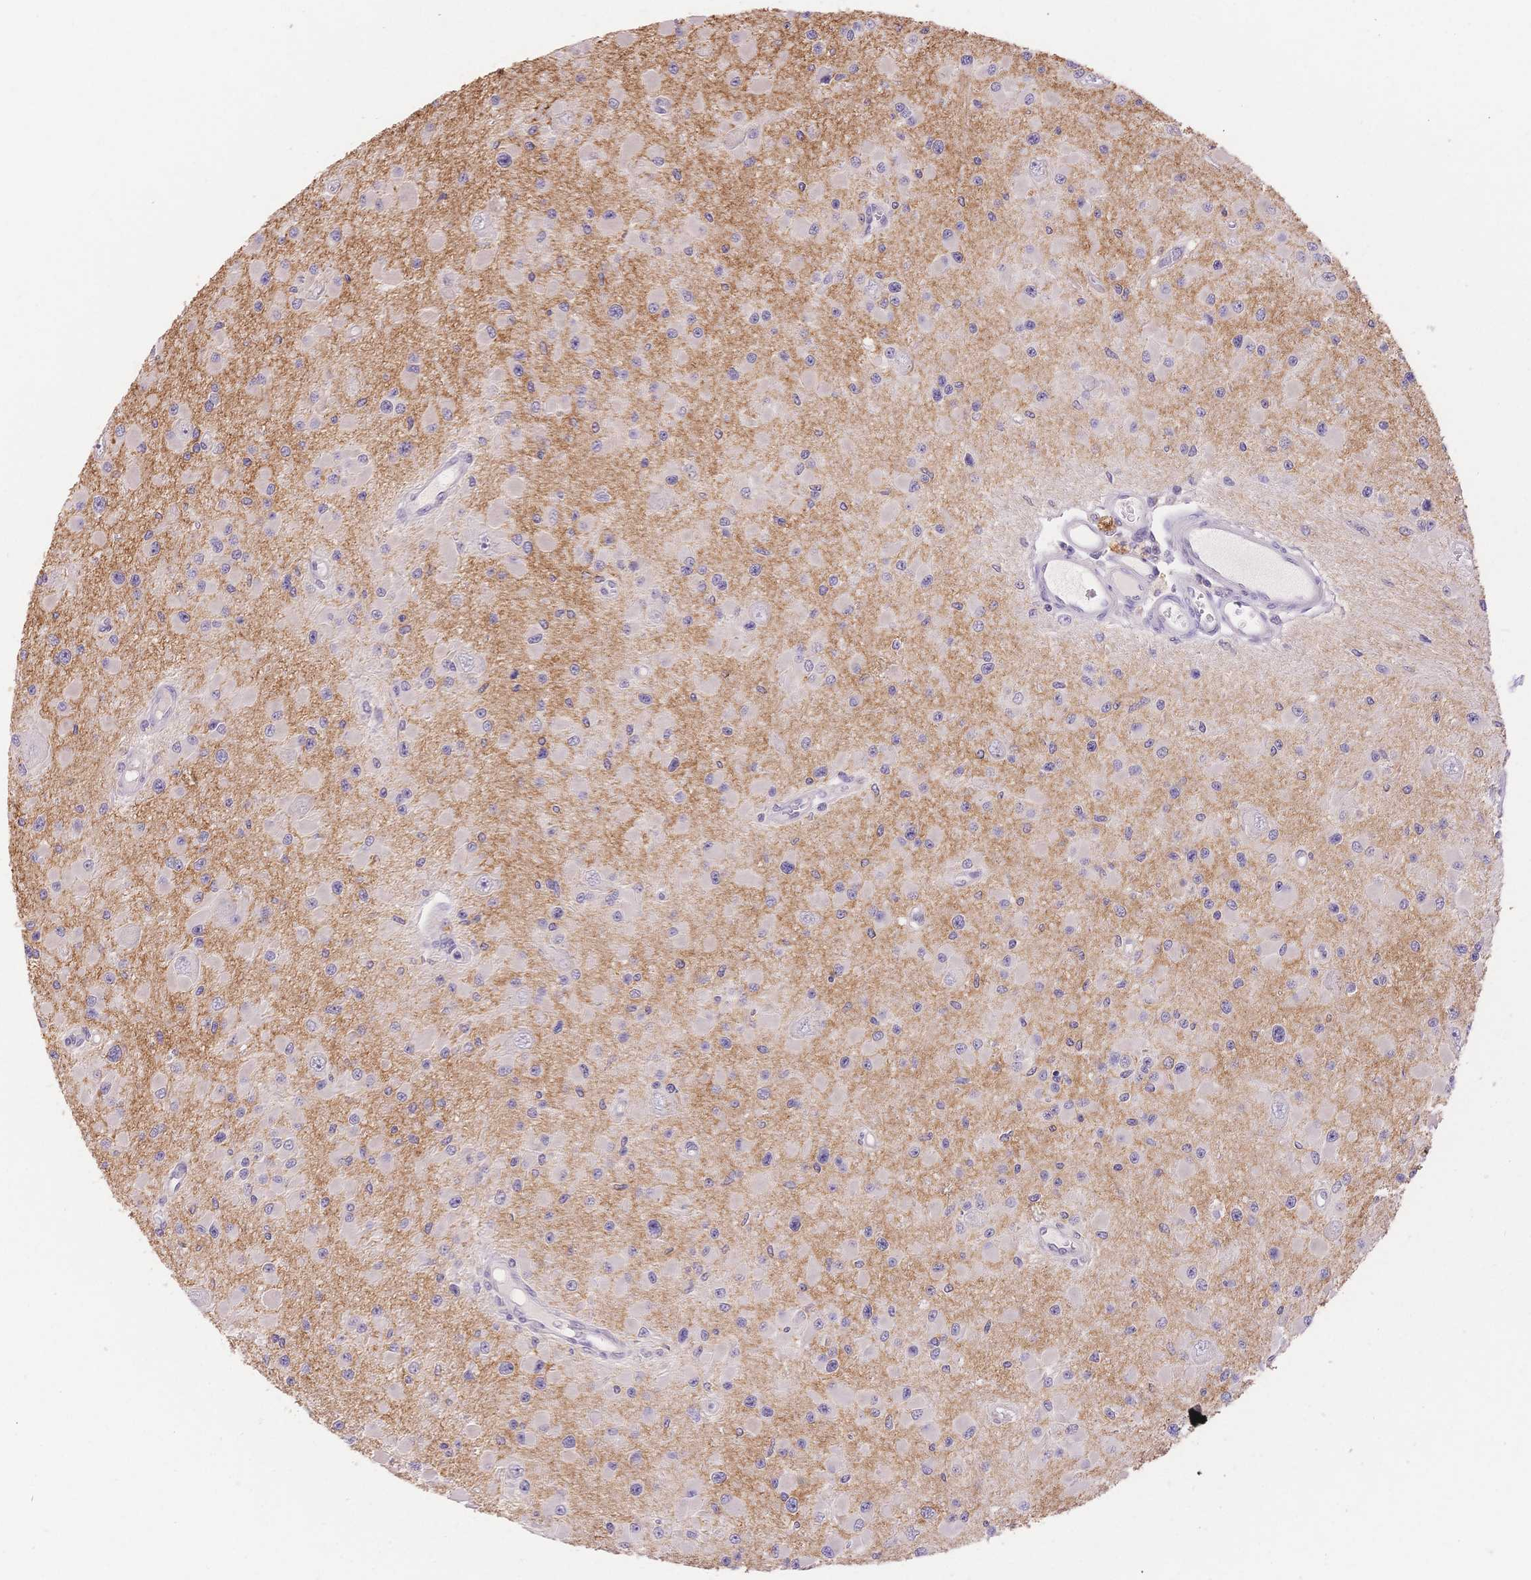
{"staining": {"intensity": "negative", "quantity": "none", "location": "none"}, "tissue": "glioma", "cell_type": "Tumor cells", "image_type": "cancer", "snomed": [{"axis": "morphology", "description": "Glioma, malignant, High grade"}, {"axis": "topography", "description": "Brain"}], "caption": "IHC of human malignant glioma (high-grade) reveals no expression in tumor cells.", "gene": "MYOM1", "patient": {"sex": "male", "age": 54}}